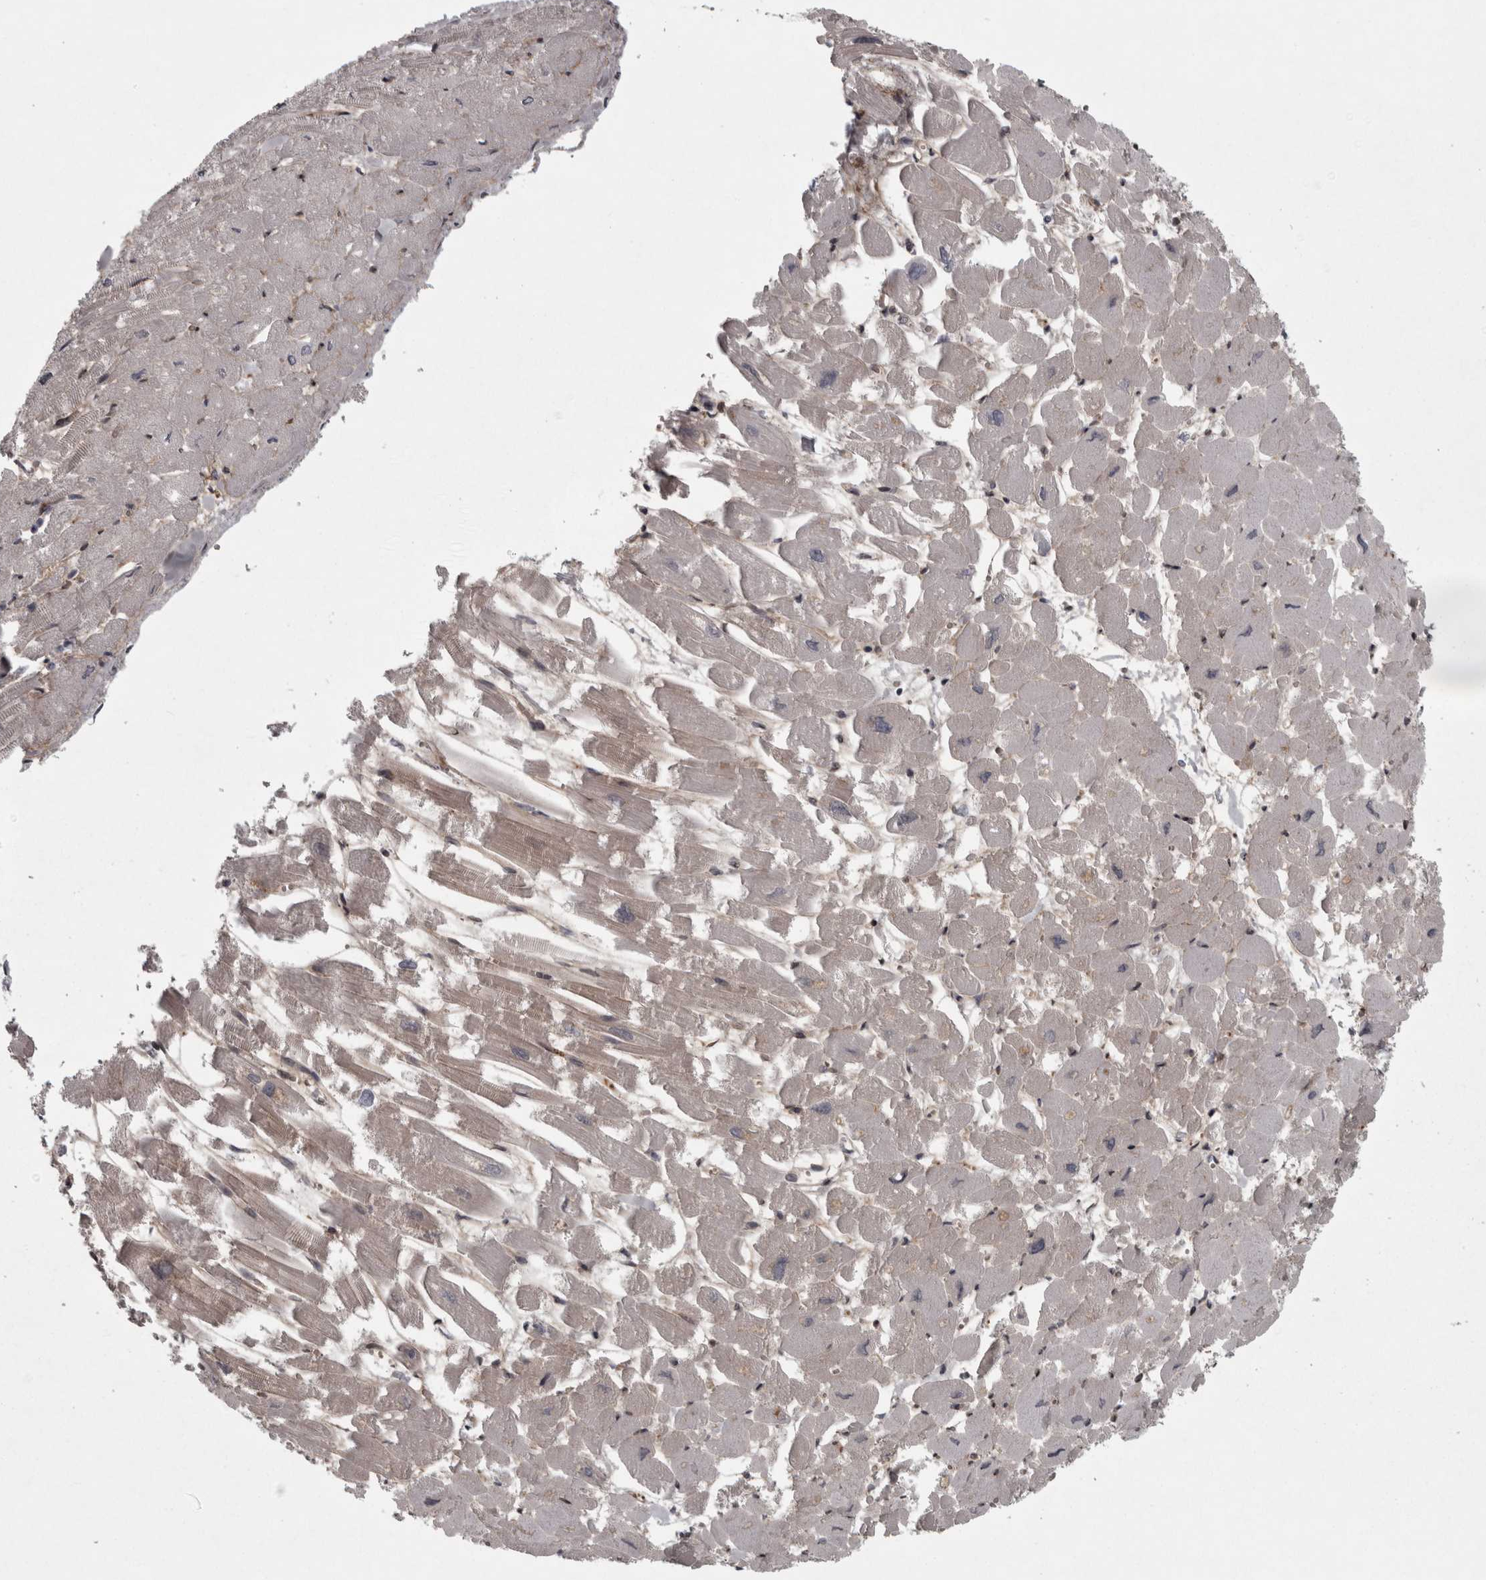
{"staining": {"intensity": "moderate", "quantity": "<25%", "location": "cytoplasmic/membranous"}, "tissue": "heart muscle", "cell_type": "Cardiomyocytes", "image_type": "normal", "snomed": [{"axis": "morphology", "description": "Normal tissue, NOS"}, {"axis": "topography", "description": "Heart"}], "caption": "Protein staining of benign heart muscle demonstrates moderate cytoplasmic/membranous expression in approximately <25% of cardiomyocytes.", "gene": "RSU1", "patient": {"sex": "male", "age": 54}}